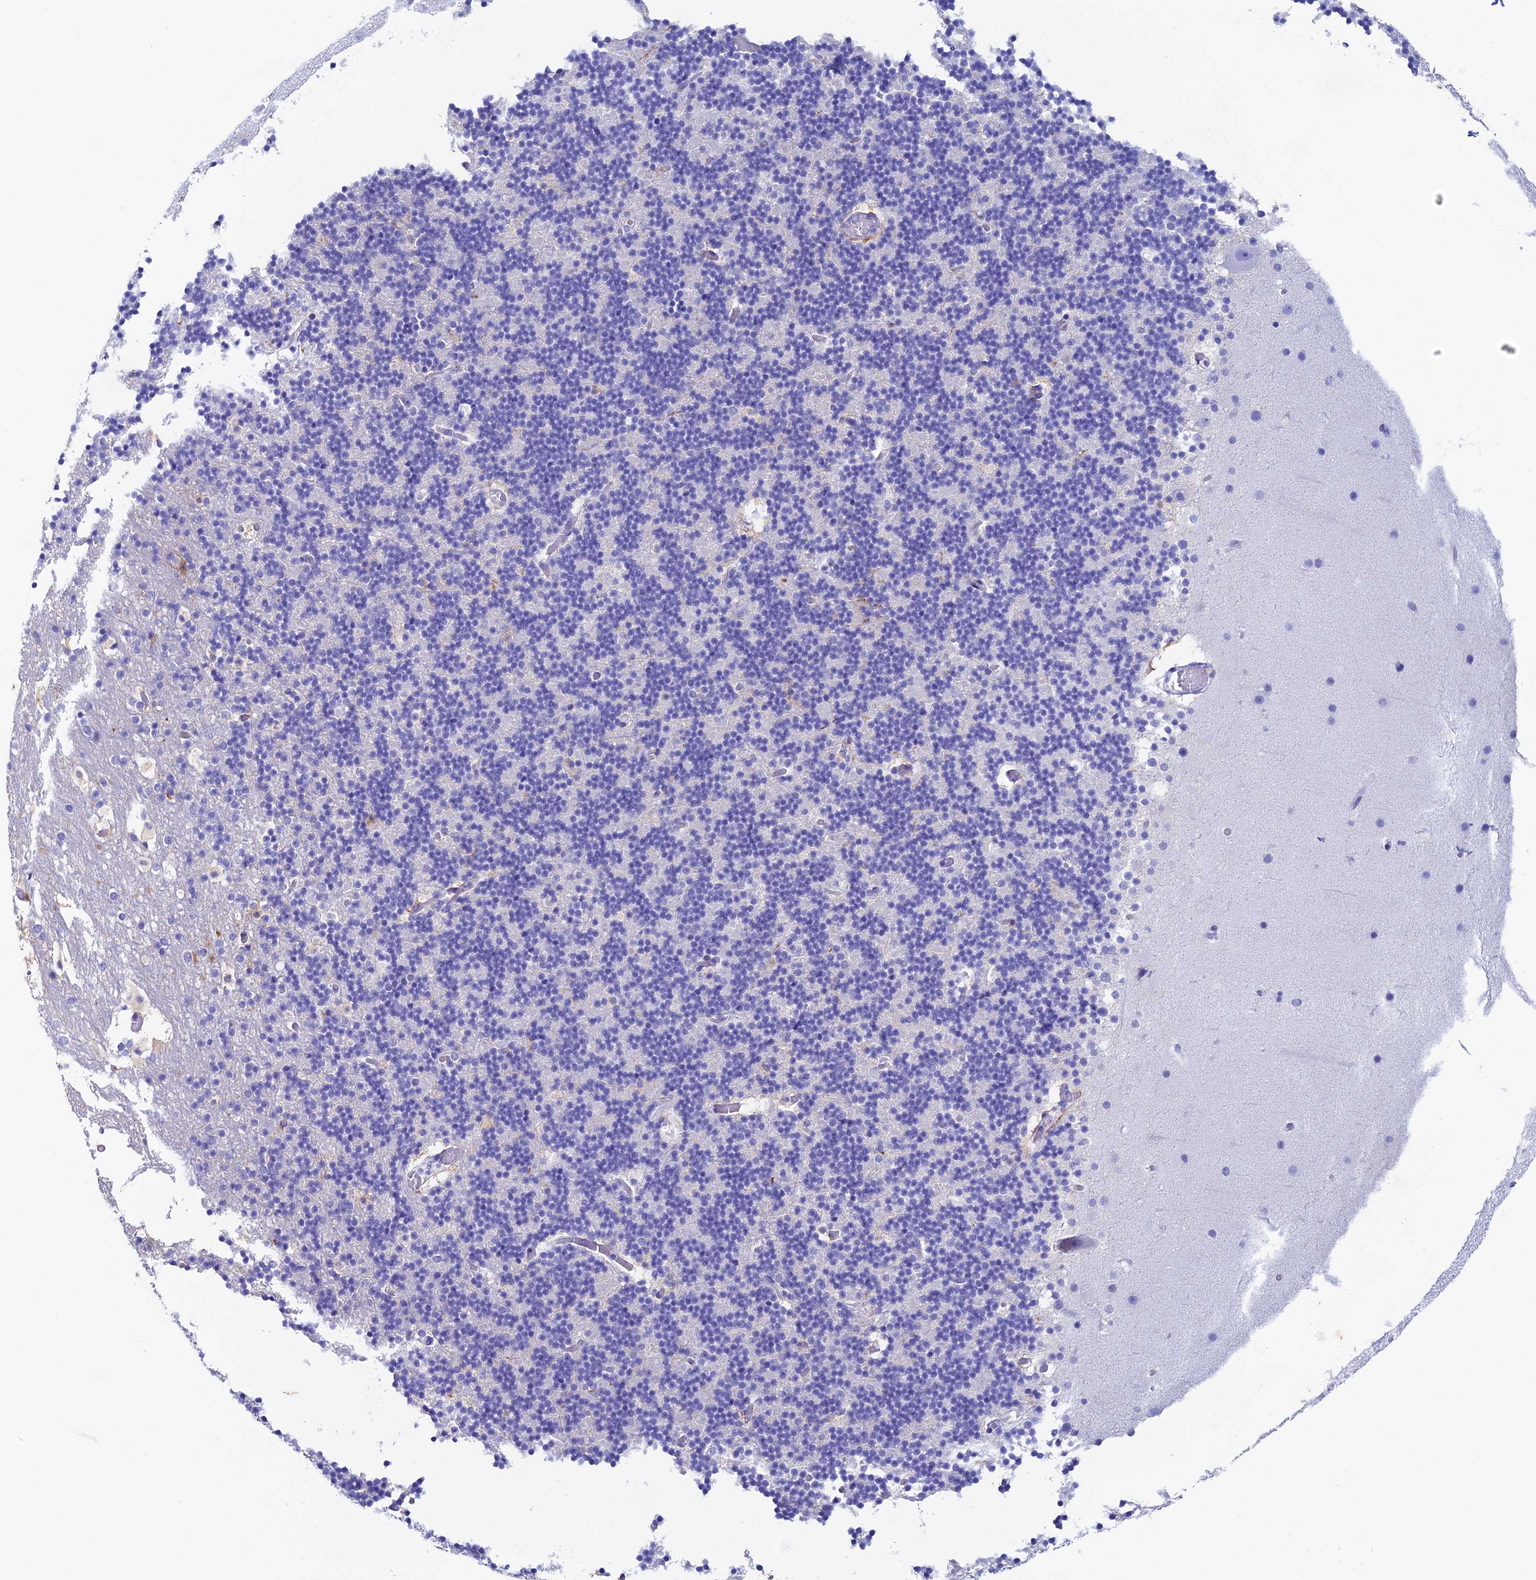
{"staining": {"intensity": "negative", "quantity": "none", "location": "none"}, "tissue": "cerebellum", "cell_type": "Cells in granular layer", "image_type": "normal", "snomed": [{"axis": "morphology", "description": "Normal tissue, NOS"}, {"axis": "topography", "description": "Cerebellum"}], "caption": "High power microscopy histopathology image of an immunohistochemistry micrograph of unremarkable cerebellum, revealing no significant staining in cells in granular layer. The staining is performed using DAB brown chromogen with nuclei counter-stained in using hematoxylin.", "gene": "KCNK17", "patient": {"sex": "male", "age": 57}}